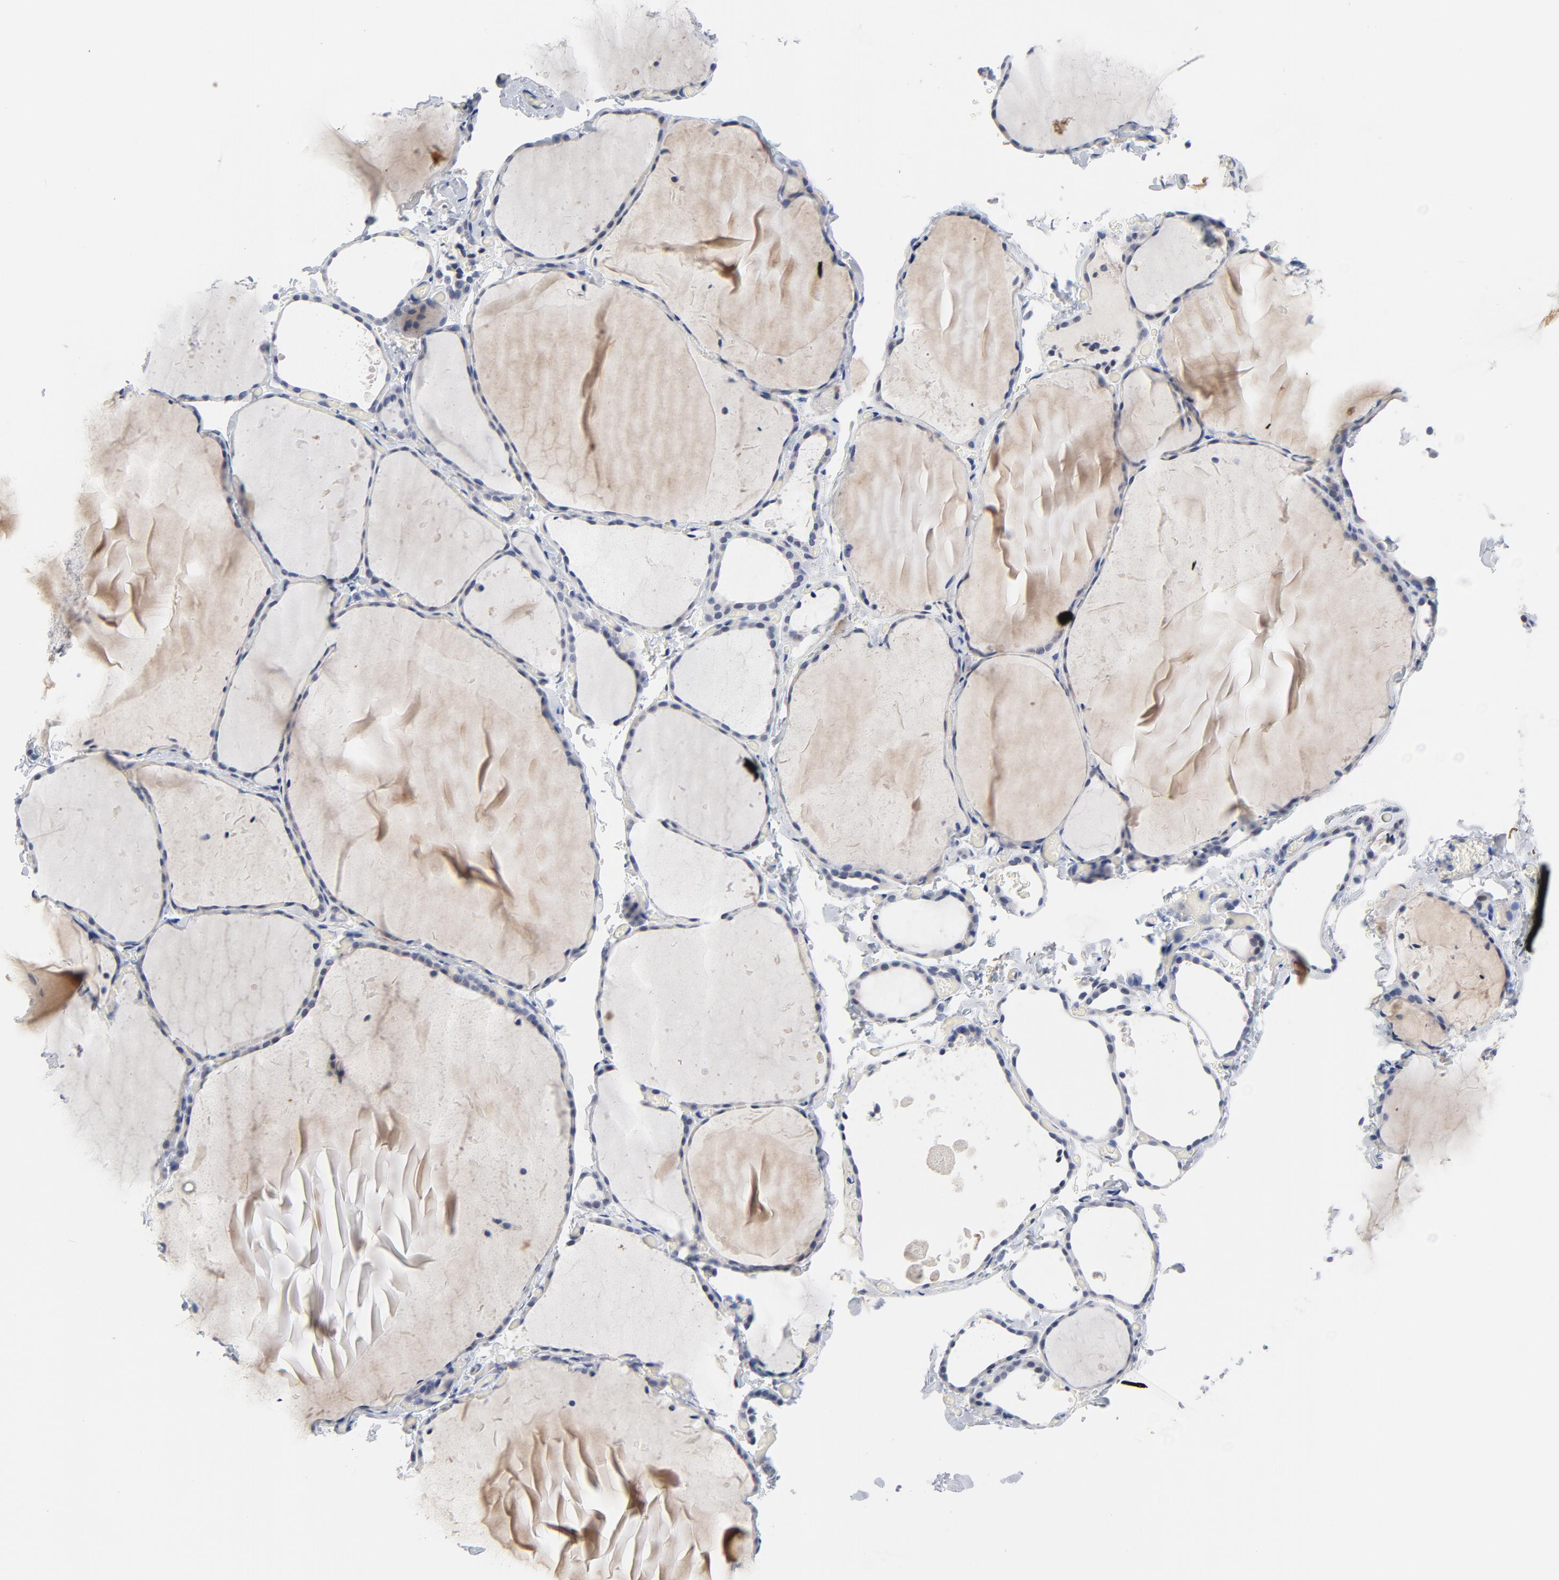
{"staining": {"intensity": "negative", "quantity": "none", "location": "none"}, "tissue": "thyroid gland", "cell_type": "Glandular cells", "image_type": "normal", "snomed": [{"axis": "morphology", "description": "Normal tissue, NOS"}, {"axis": "topography", "description": "Thyroid gland"}], "caption": "Immunohistochemistry micrograph of normal thyroid gland stained for a protein (brown), which exhibits no staining in glandular cells.", "gene": "KCNK13", "patient": {"sex": "female", "age": 22}}